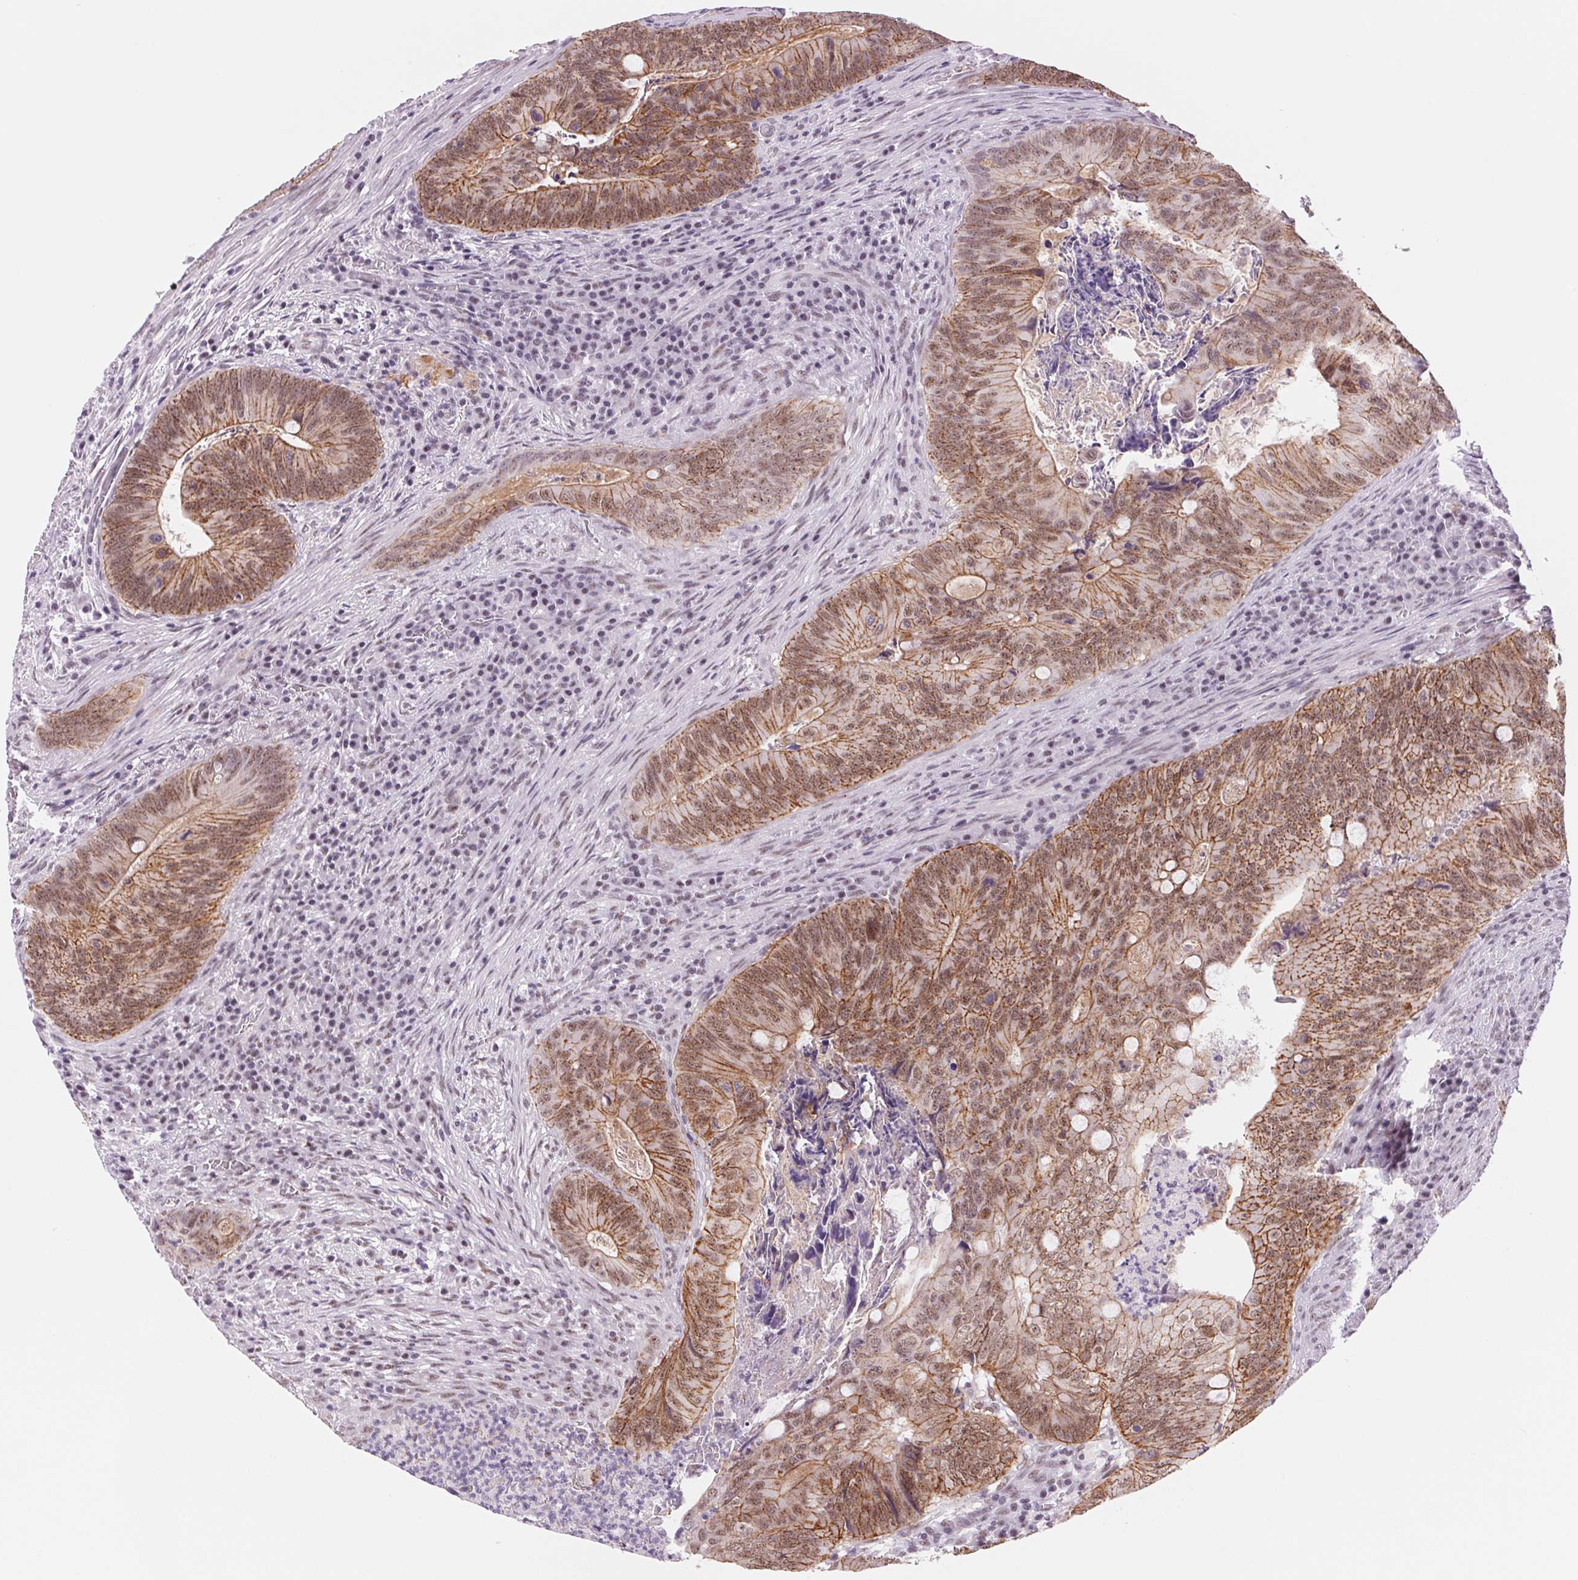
{"staining": {"intensity": "moderate", "quantity": ">75%", "location": "cytoplasmic/membranous,nuclear"}, "tissue": "colorectal cancer", "cell_type": "Tumor cells", "image_type": "cancer", "snomed": [{"axis": "morphology", "description": "Adenocarcinoma, NOS"}, {"axis": "topography", "description": "Colon"}], "caption": "Protein analysis of colorectal cancer (adenocarcinoma) tissue displays moderate cytoplasmic/membranous and nuclear staining in approximately >75% of tumor cells. The staining is performed using DAB (3,3'-diaminobenzidine) brown chromogen to label protein expression. The nuclei are counter-stained blue using hematoxylin.", "gene": "ZC3H14", "patient": {"sex": "female", "age": 74}}